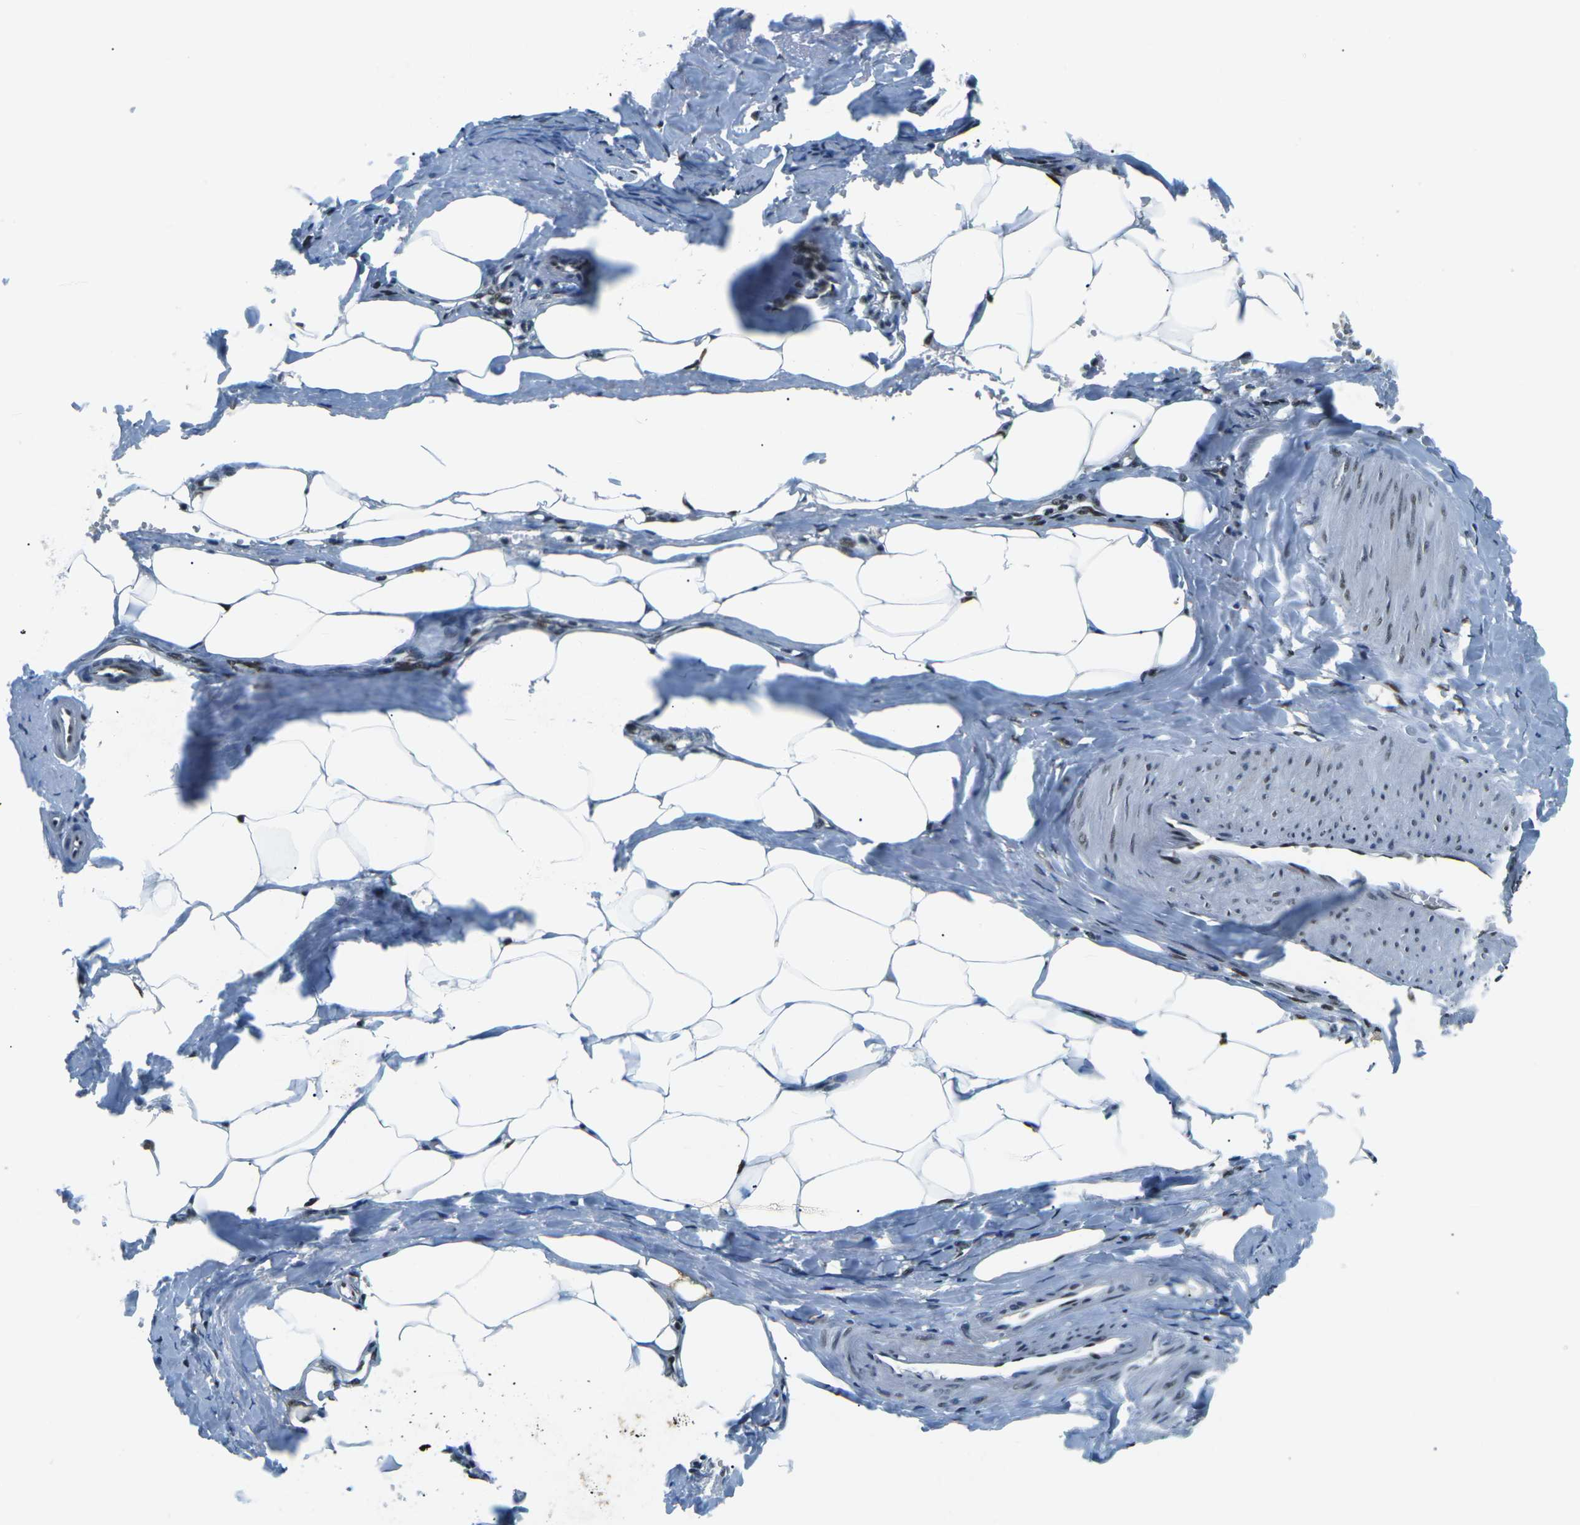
{"staining": {"intensity": "moderate", "quantity": ">75%", "location": "nuclear"}, "tissue": "adipose tissue", "cell_type": "Adipocytes", "image_type": "normal", "snomed": [{"axis": "morphology", "description": "Normal tissue, NOS"}, {"axis": "topography", "description": "Soft tissue"}, {"axis": "topography", "description": "Vascular tissue"}], "caption": "Adipose tissue stained with a brown dye shows moderate nuclear positive staining in about >75% of adipocytes.", "gene": "RBL2", "patient": {"sex": "female", "age": 35}}